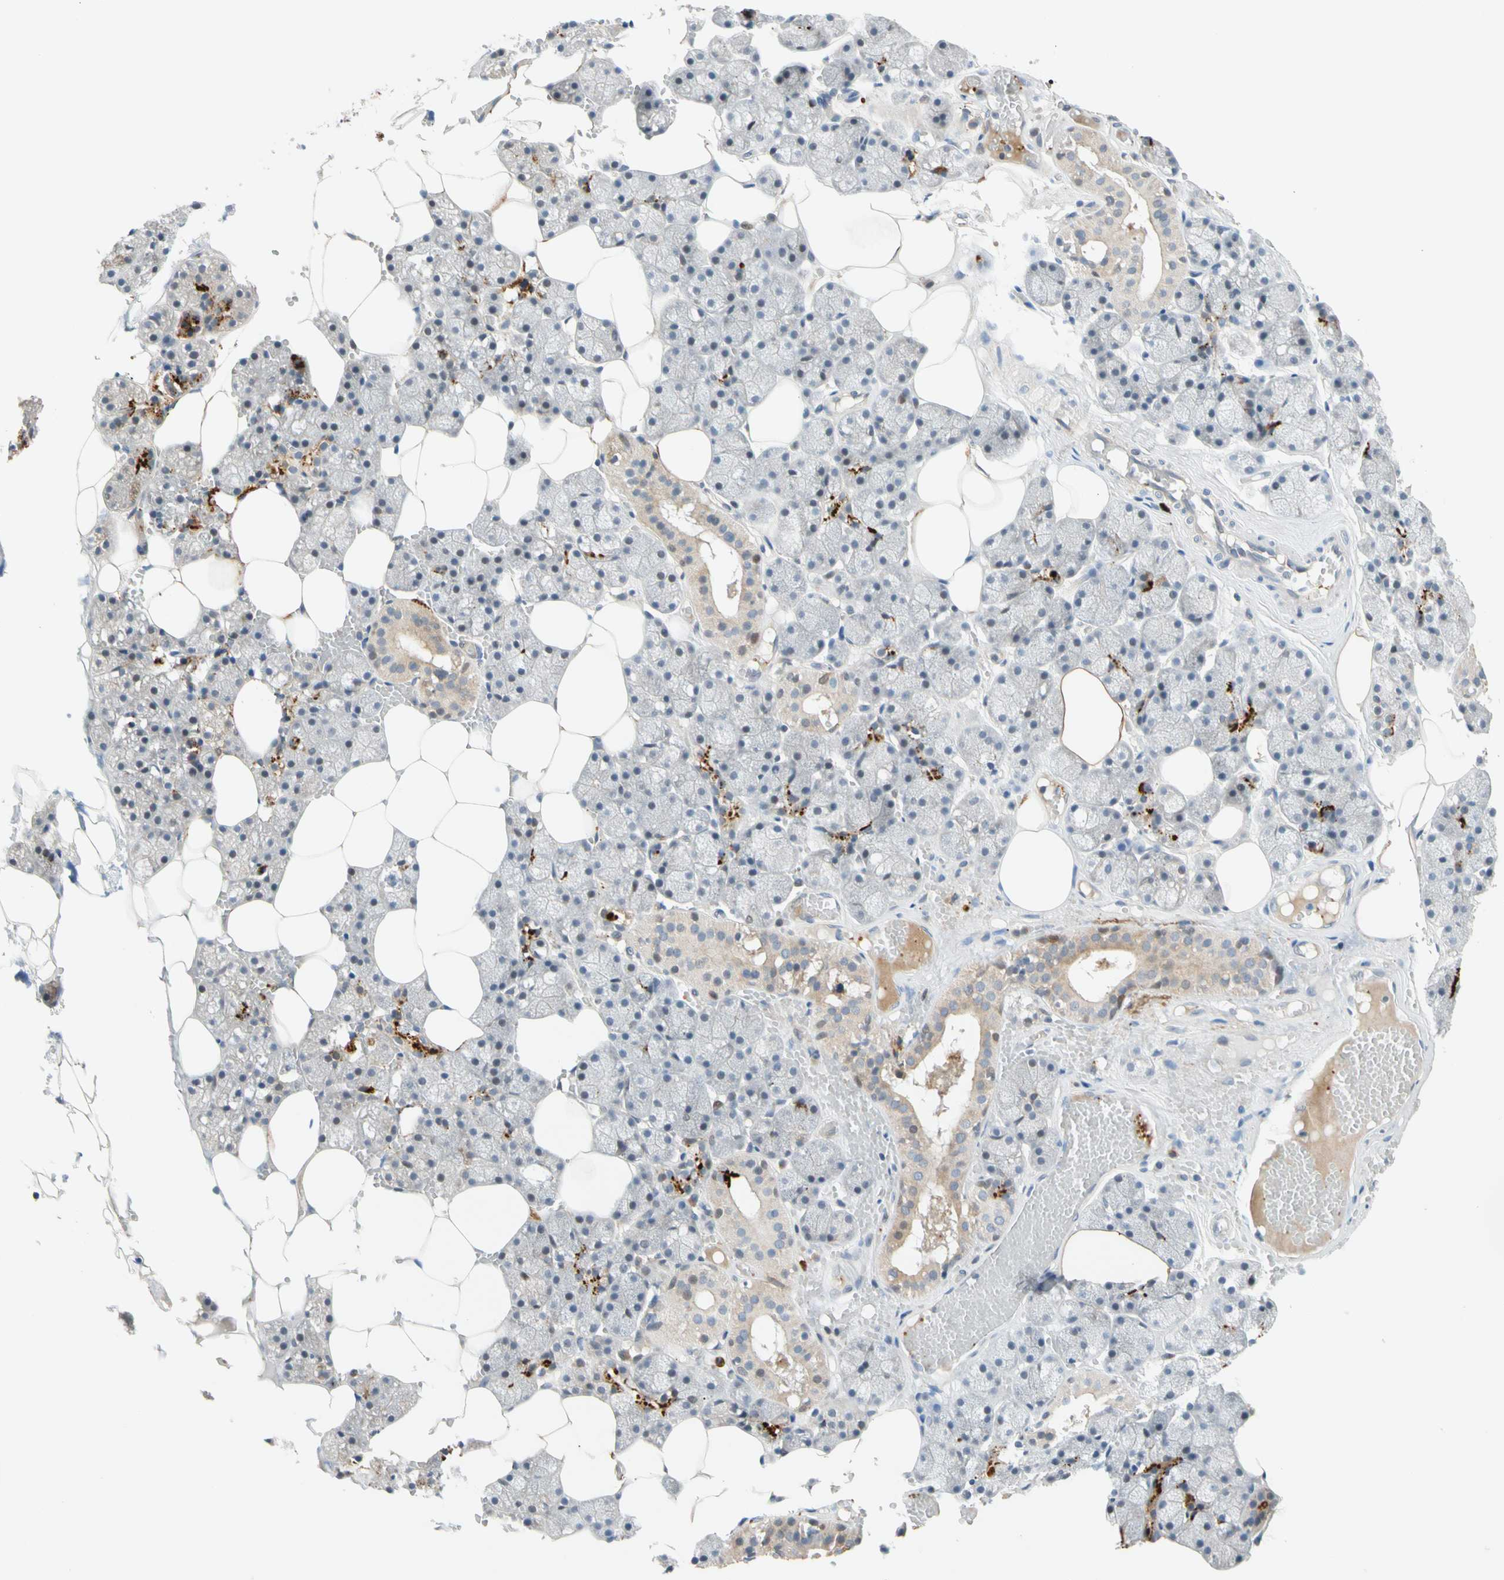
{"staining": {"intensity": "negative", "quantity": "none", "location": "none"}, "tissue": "salivary gland", "cell_type": "Glandular cells", "image_type": "normal", "snomed": [{"axis": "morphology", "description": "Normal tissue, NOS"}, {"axis": "topography", "description": "Salivary gland"}], "caption": "IHC photomicrograph of unremarkable salivary gland: salivary gland stained with DAB demonstrates no significant protein positivity in glandular cells.", "gene": "CNST", "patient": {"sex": "male", "age": 62}}